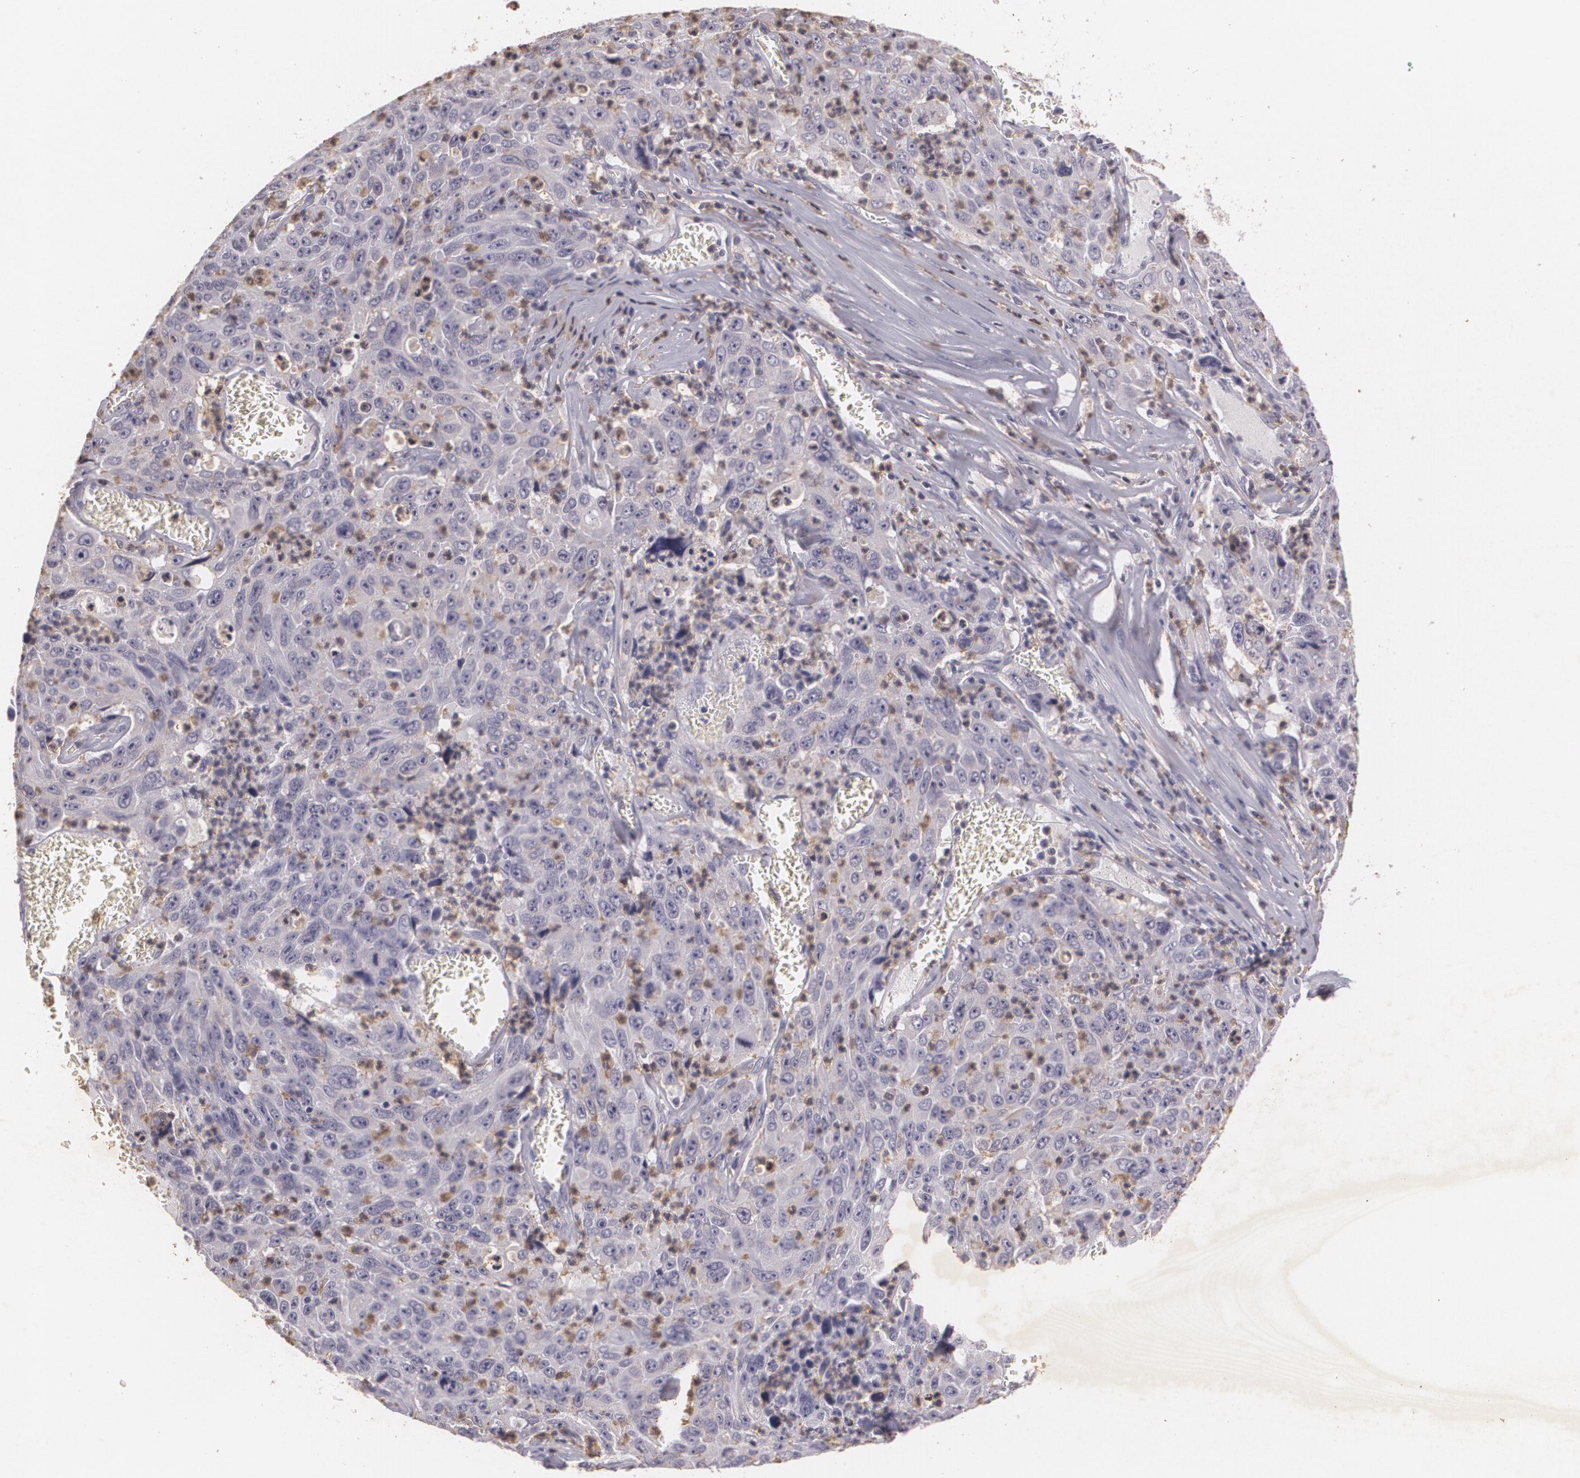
{"staining": {"intensity": "weak", "quantity": "<25%", "location": "cytoplasmic/membranous"}, "tissue": "lung cancer", "cell_type": "Tumor cells", "image_type": "cancer", "snomed": [{"axis": "morphology", "description": "Squamous cell carcinoma, NOS"}, {"axis": "topography", "description": "Lung"}], "caption": "Immunohistochemistry (IHC) photomicrograph of neoplastic tissue: human lung squamous cell carcinoma stained with DAB displays no significant protein staining in tumor cells.", "gene": "KCNA4", "patient": {"sex": "male", "age": 64}}